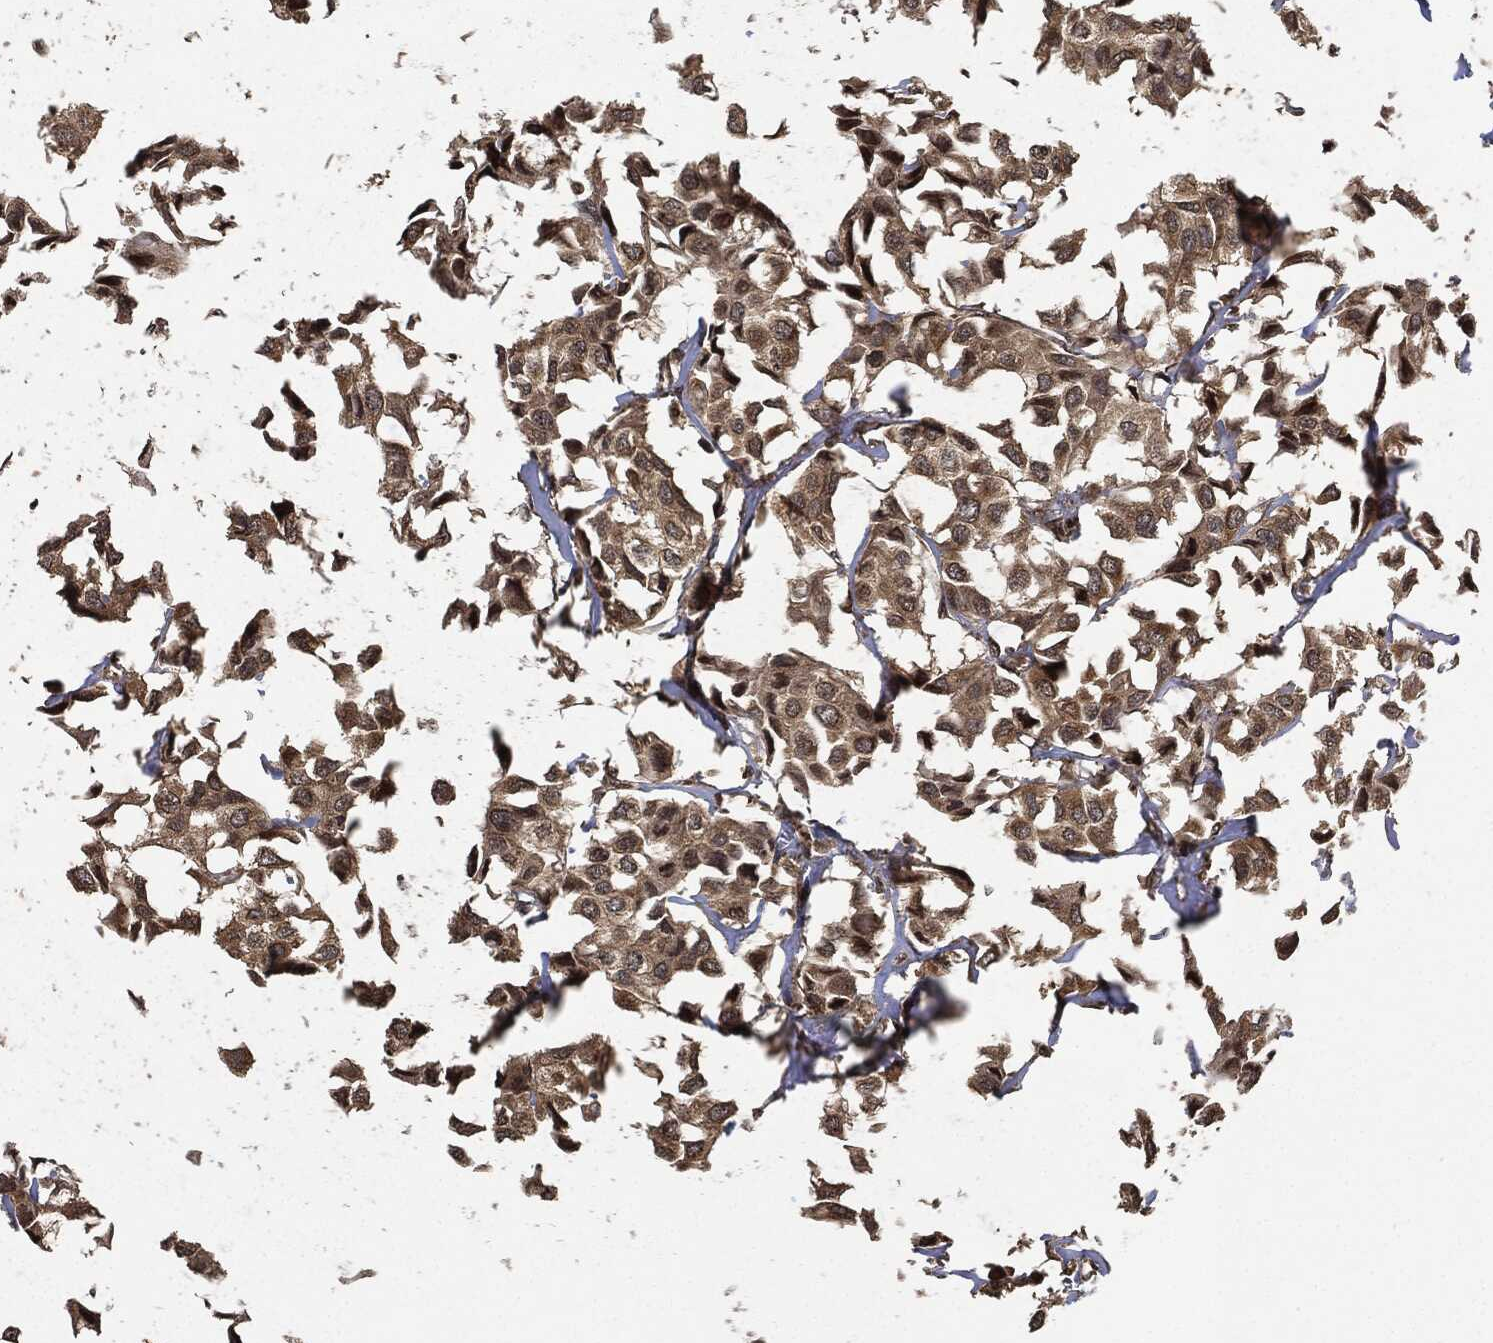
{"staining": {"intensity": "weak", "quantity": ">75%", "location": "cytoplasmic/membranous"}, "tissue": "breast cancer", "cell_type": "Tumor cells", "image_type": "cancer", "snomed": [{"axis": "morphology", "description": "Duct carcinoma"}, {"axis": "topography", "description": "Breast"}], "caption": "Immunohistochemistry (IHC) image of human breast infiltrating ductal carcinoma stained for a protein (brown), which displays low levels of weak cytoplasmic/membranous expression in approximately >75% of tumor cells.", "gene": "PDK1", "patient": {"sex": "female", "age": 80}}